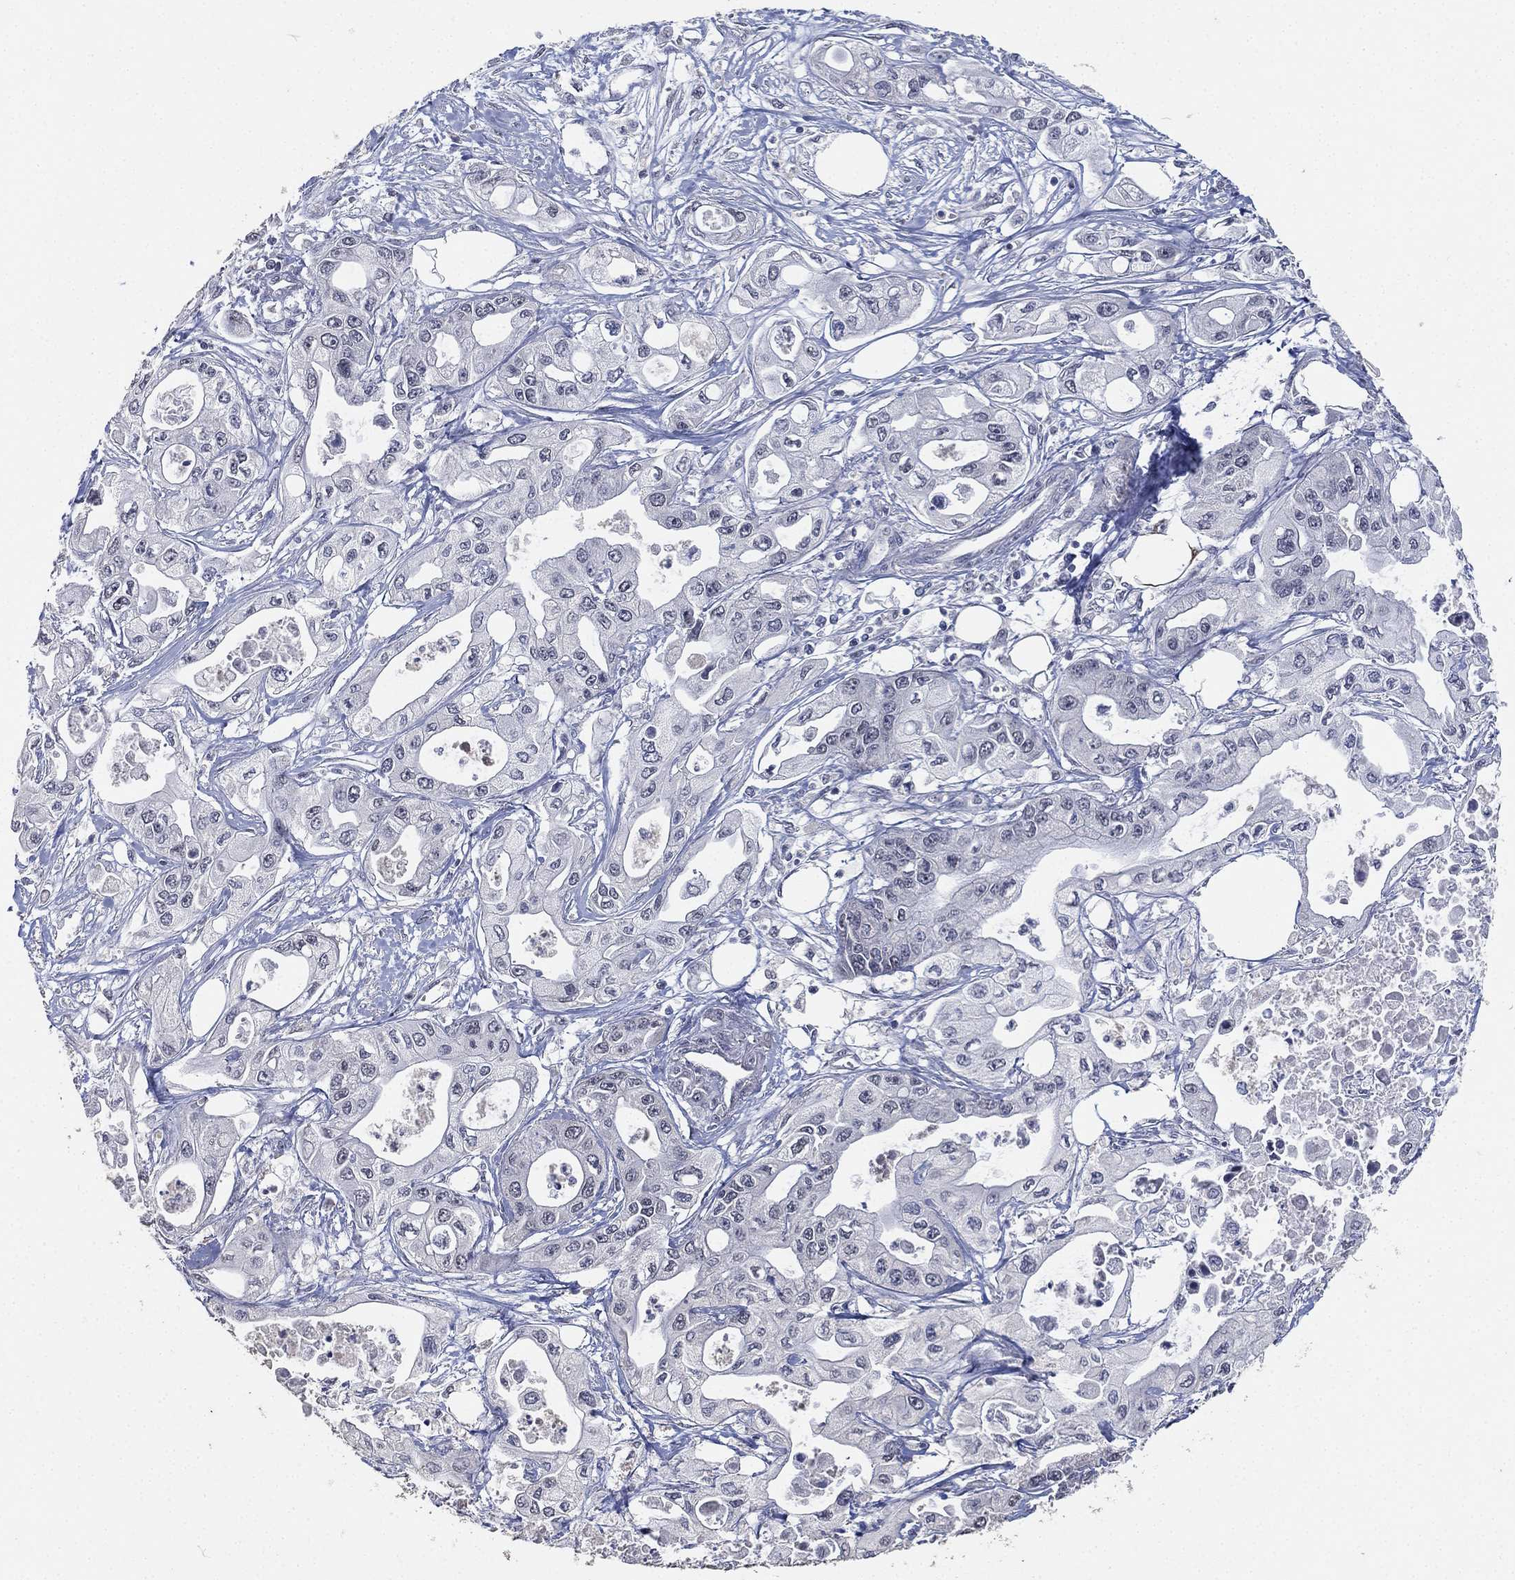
{"staining": {"intensity": "negative", "quantity": "none", "location": "none"}, "tissue": "pancreatic cancer", "cell_type": "Tumor cells", "image_type": "cancer", "snomed": [{"axis": "morphology", "description": "Adenocarcinoma, NOS"}, {"axis": "topography", "description": "Pancreas"}], "caption": "IHC histopathology image of neoplastic tissue: pancreatic cancer (adenocarcinoma) stained with DAB reveals no significant protein positivity in tumor cells.", "gene": "DSG1", "patient": {"sex": "male", "age": 70}}